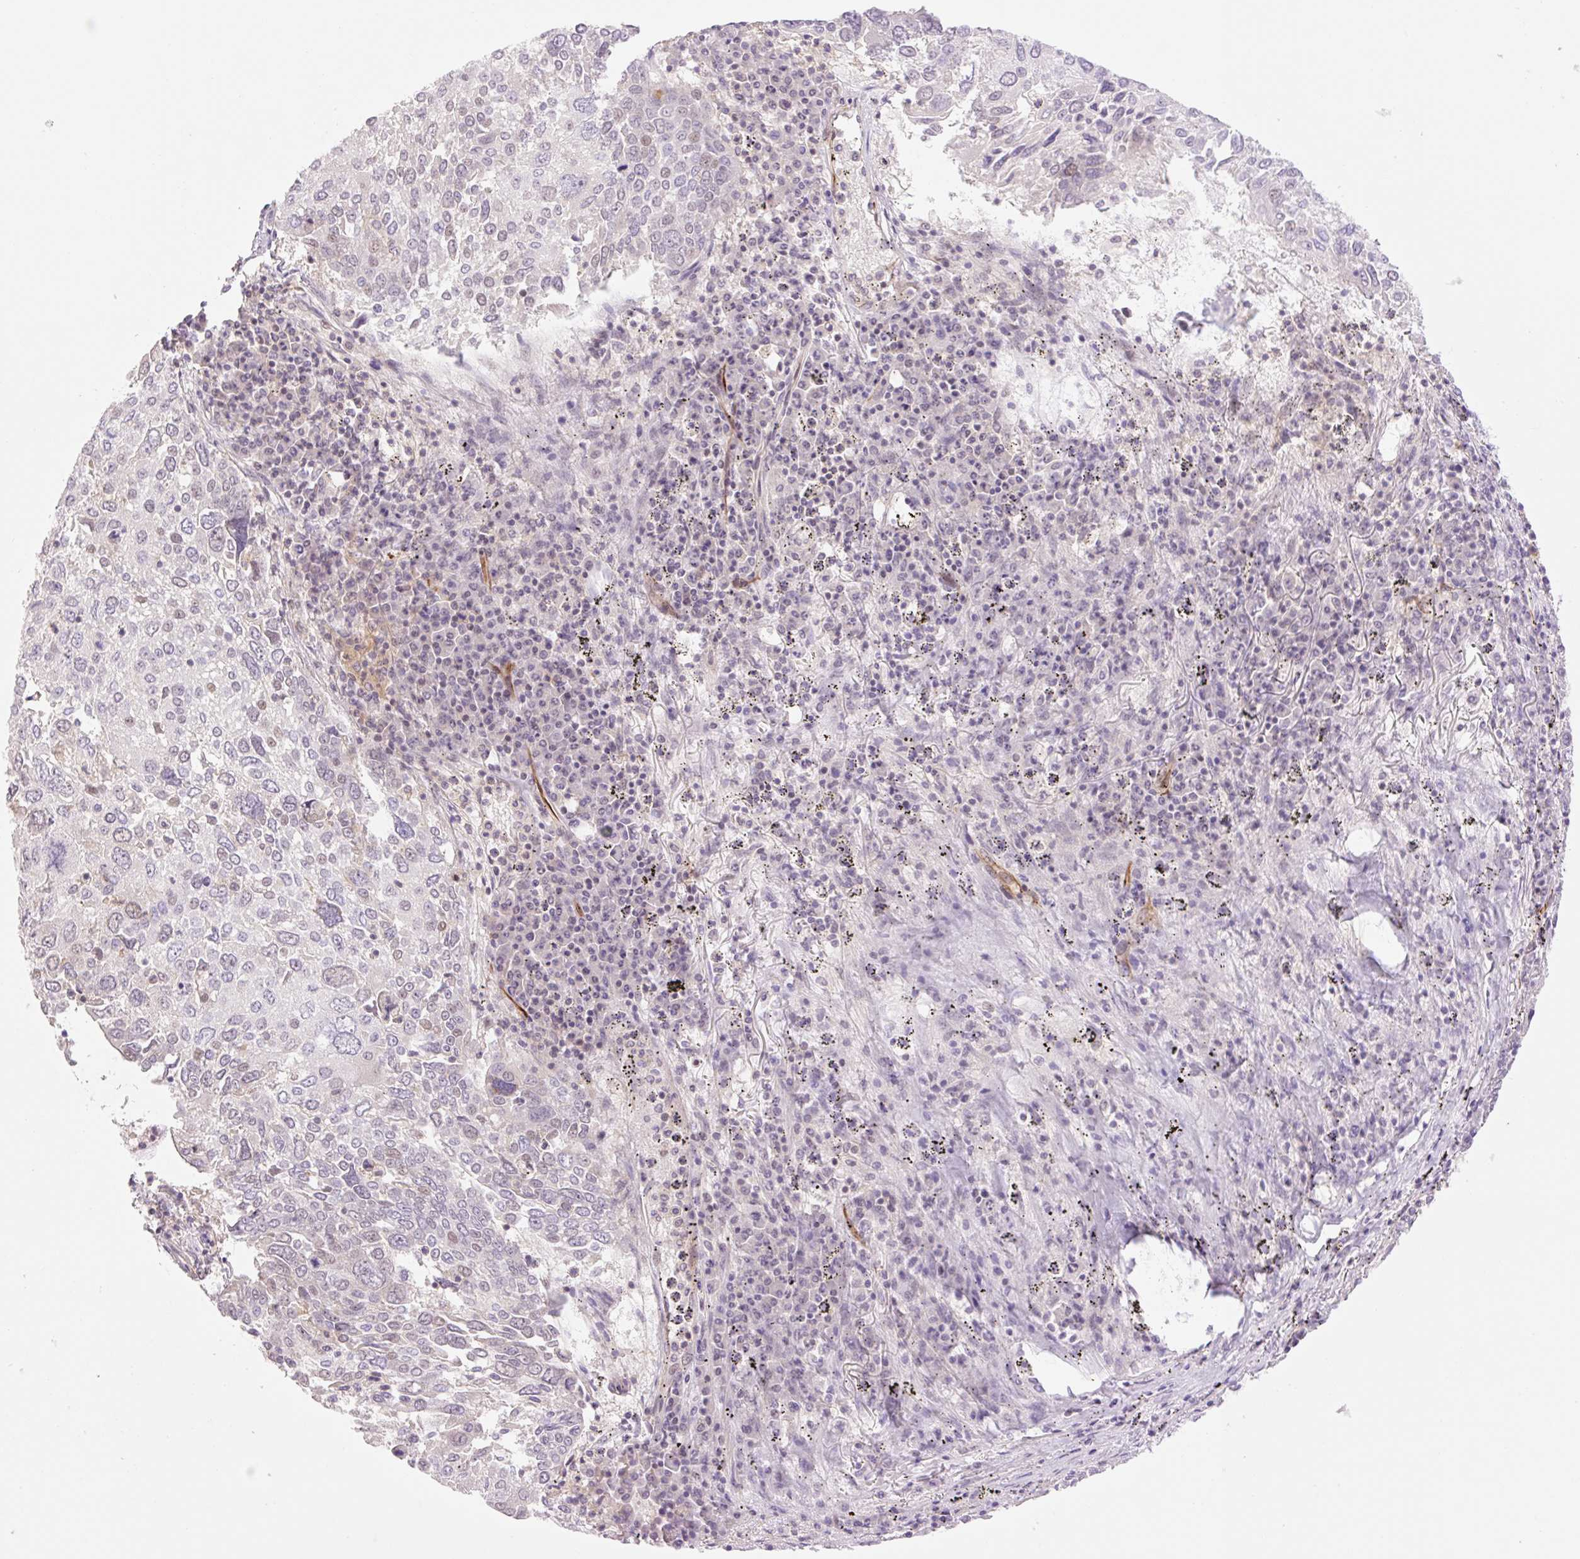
{"staining": {"intensity": "negative", "quantity": "none", "location": "none"}, "tissue": "lung cancer", "cell_type": "Tumor cells", "image_type": "cancer", "snomed": [{"axis": "morphology", "description": "Squamous cell carcinoma, NOS"}, {"axis": "topography", "description": "Lung"}], "caption": "Immunohistochemical staining of human lung cancer (squamous cell carcinoma) shows no significant expression in tumor cells.", "gene": "ZFYVE21", "patient": {"sex": "male", "age": 65}}